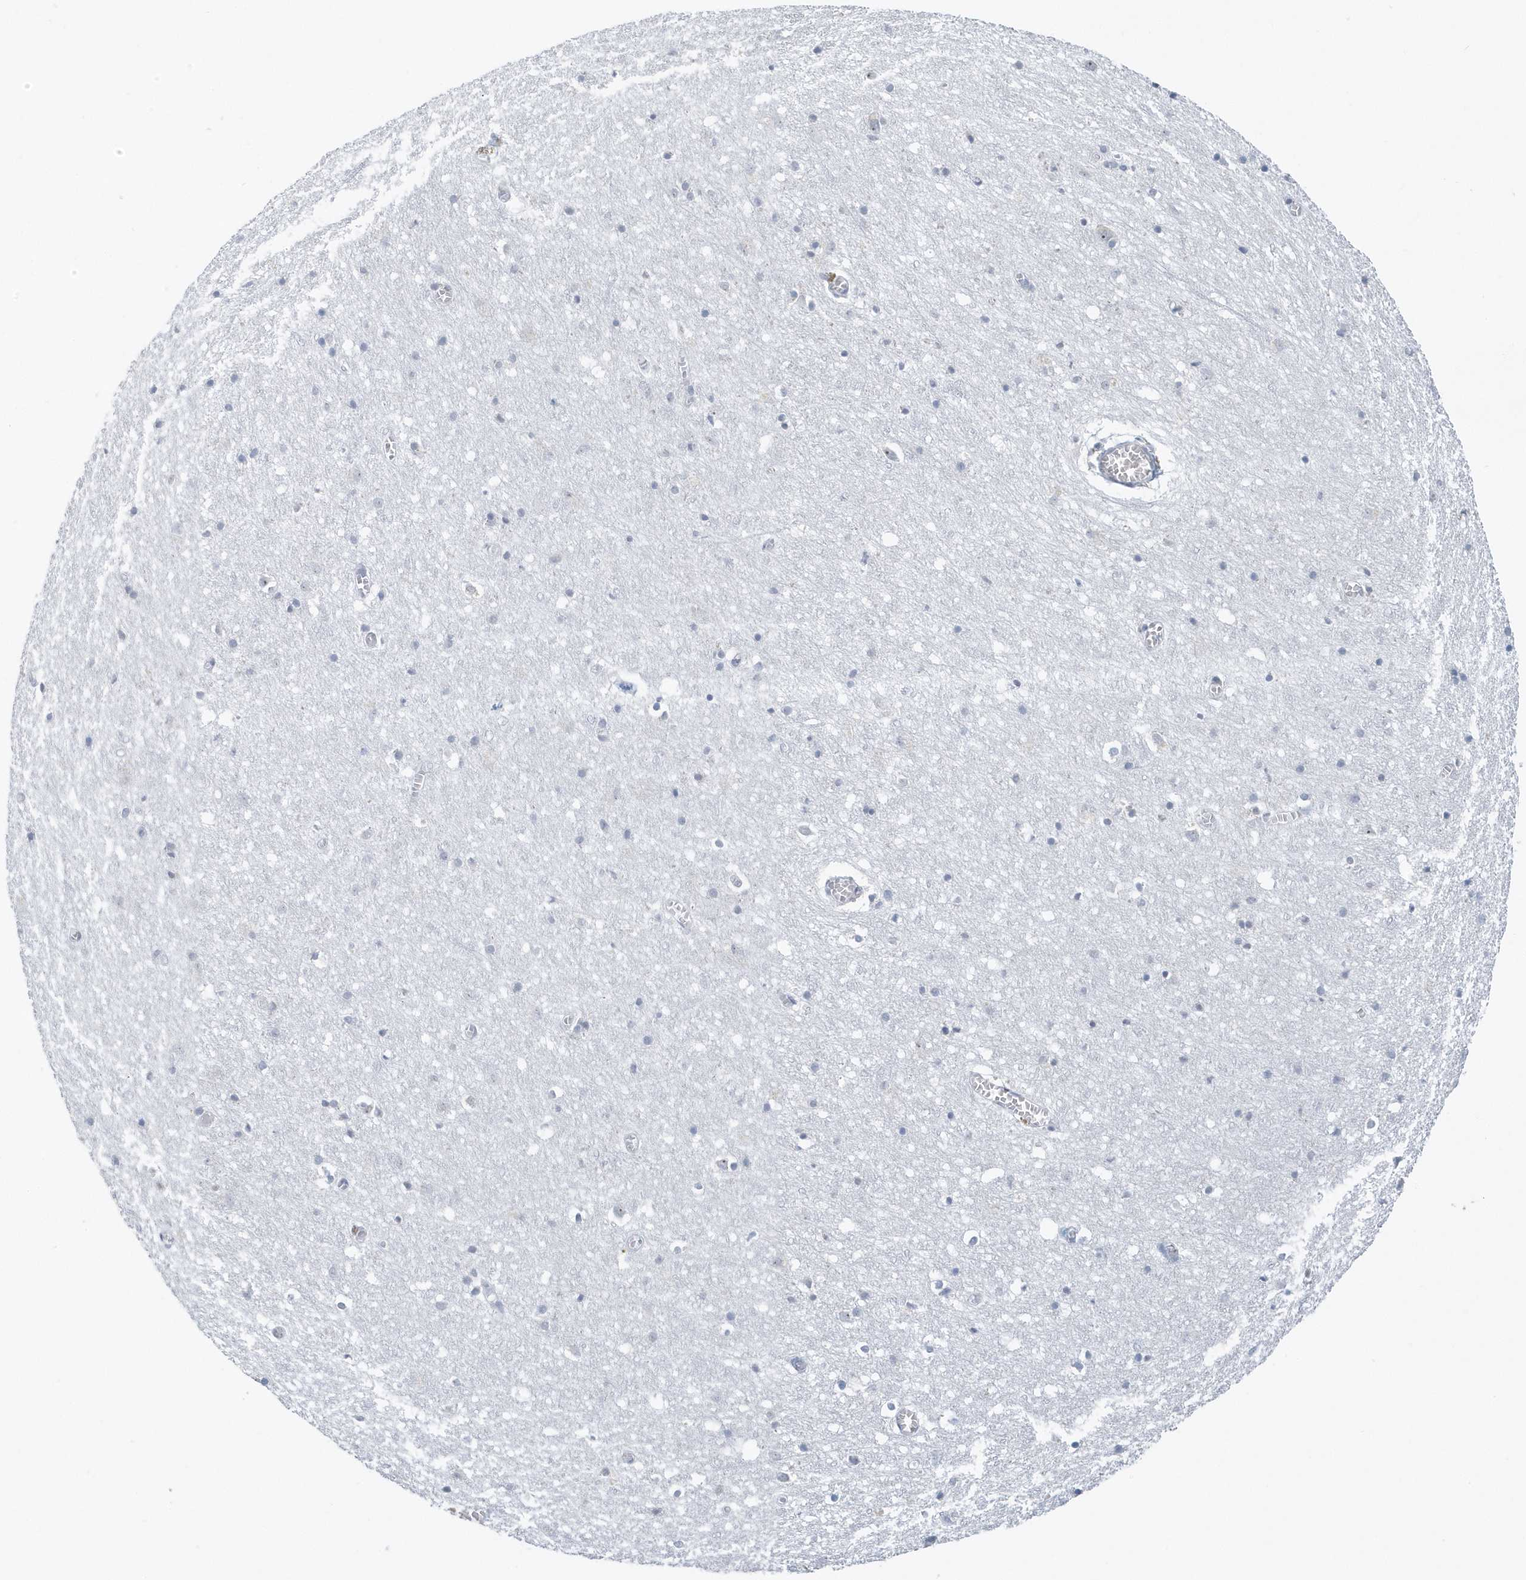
{"staining": {"intensity": "negative", "quantity": "none", "location": "none"}, "tissue": "cerebral cortex", "cell_type": "Endothelial cells", "image_type": "normal", "snomed": [{"axis": "morphology", "description": "Normal tissue, NOS"}, {"axis": "topography", "description": "Cerebral cortex"}], "caption": "A high-resolution photomicrograph shows immunohistochemistry (IHC) staining of normal cerebral cortex, which shows no significant expression in endothelial cells.", "gene": "RPF2", "patient": {"sex": "female", "age": 64}}